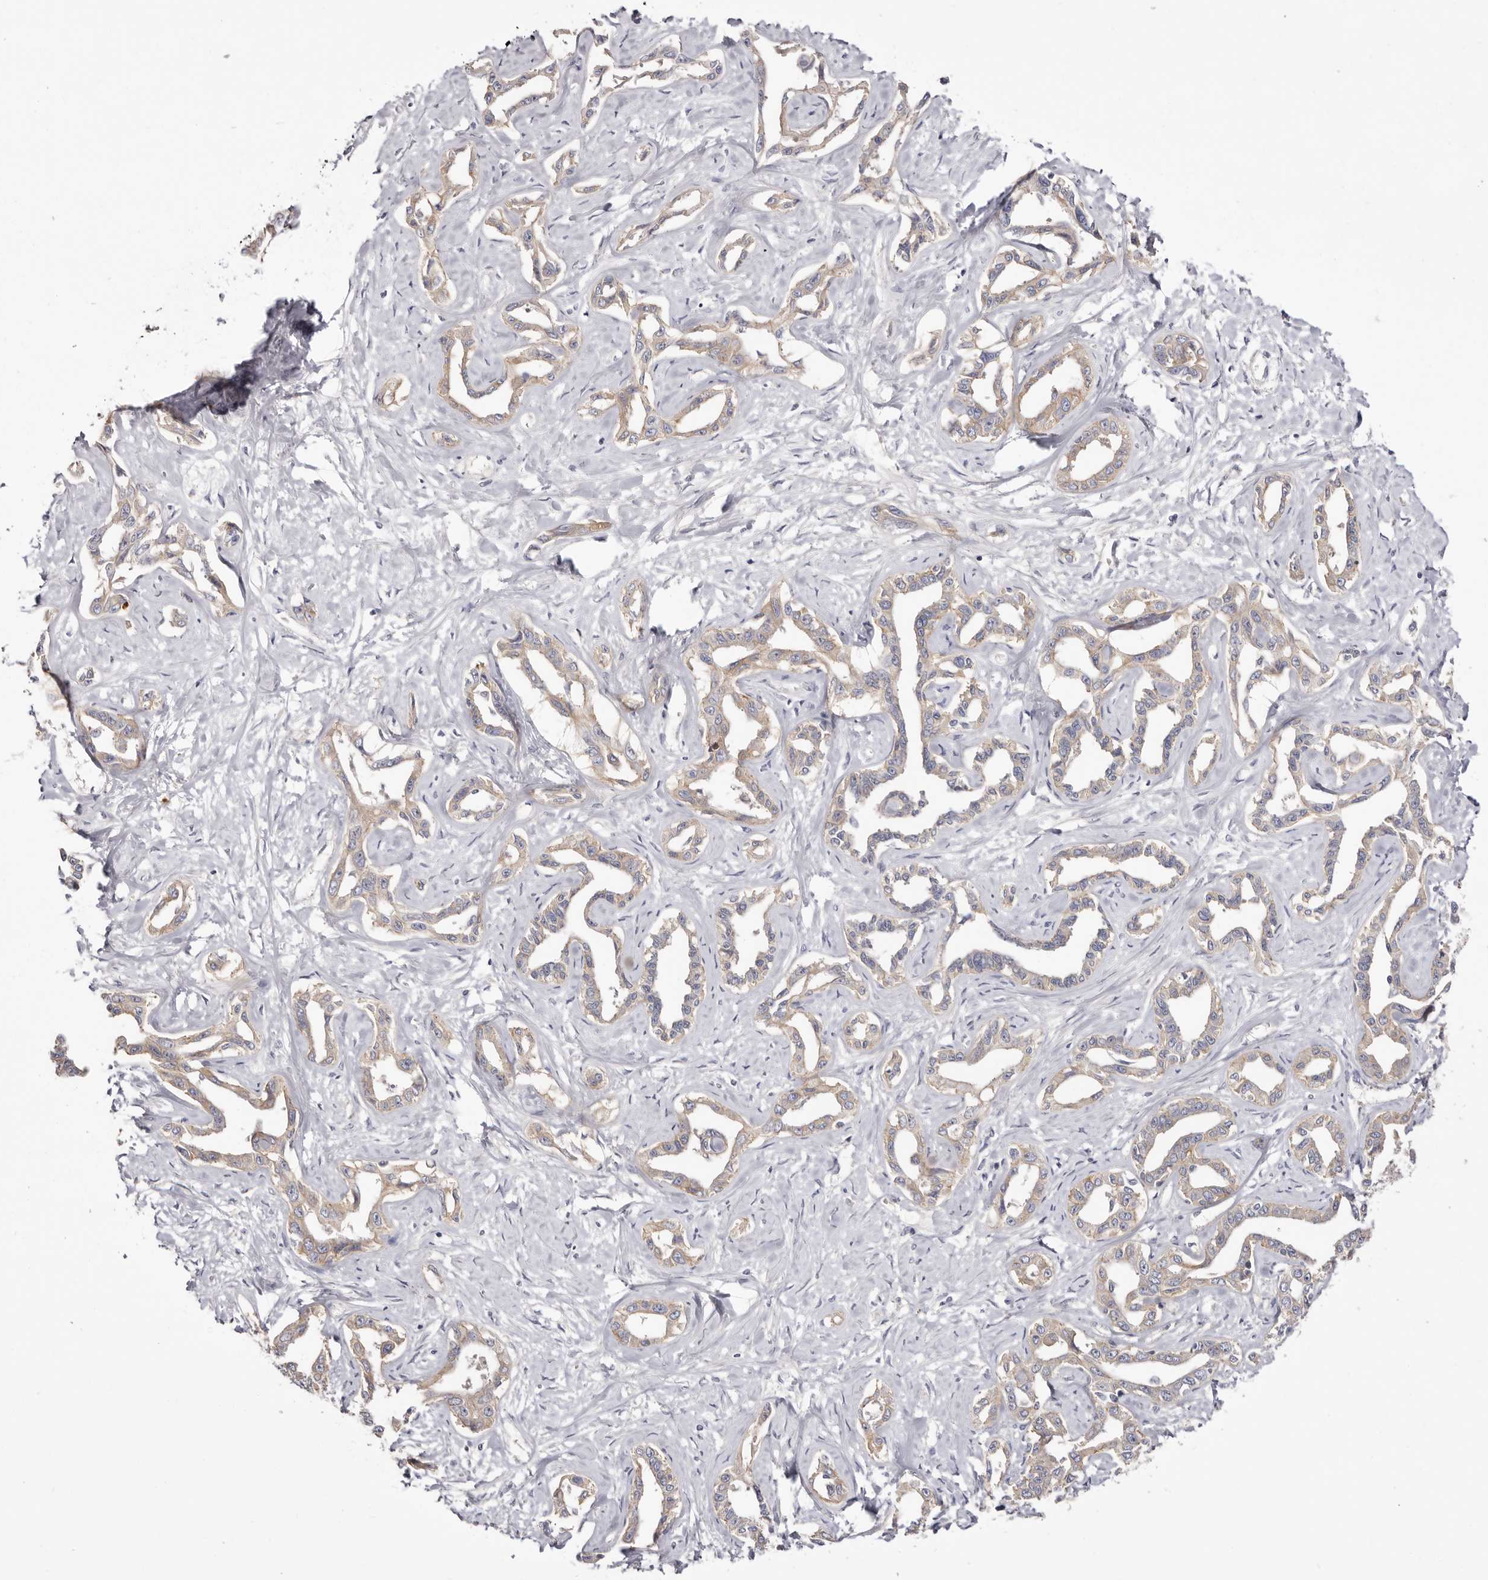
{"staining": {"intensity": "moderate", "quantity": ">75%", "location": "cytoplasmic/membranous"}, "tissue": "liver cancer", "cell_type": "Tumor cells", "image_type": "cancer", "snomed": [{"axis": "morphology", "description": "Cholangiocarcinoma"}, {"axis": "topography", "description": "Liver"}], "caption": "This micrograph reveals cholangiocarcinoma (liver) stained with immunohistochemistry (IHC) to label a protein in brown. The cytoplasmic/membranous of tumor cells show moderate positivity for the protein. Nuclei are counter-stained blue.", "gene": "STK16", "patient": {"sex": "male", "age": 59}}